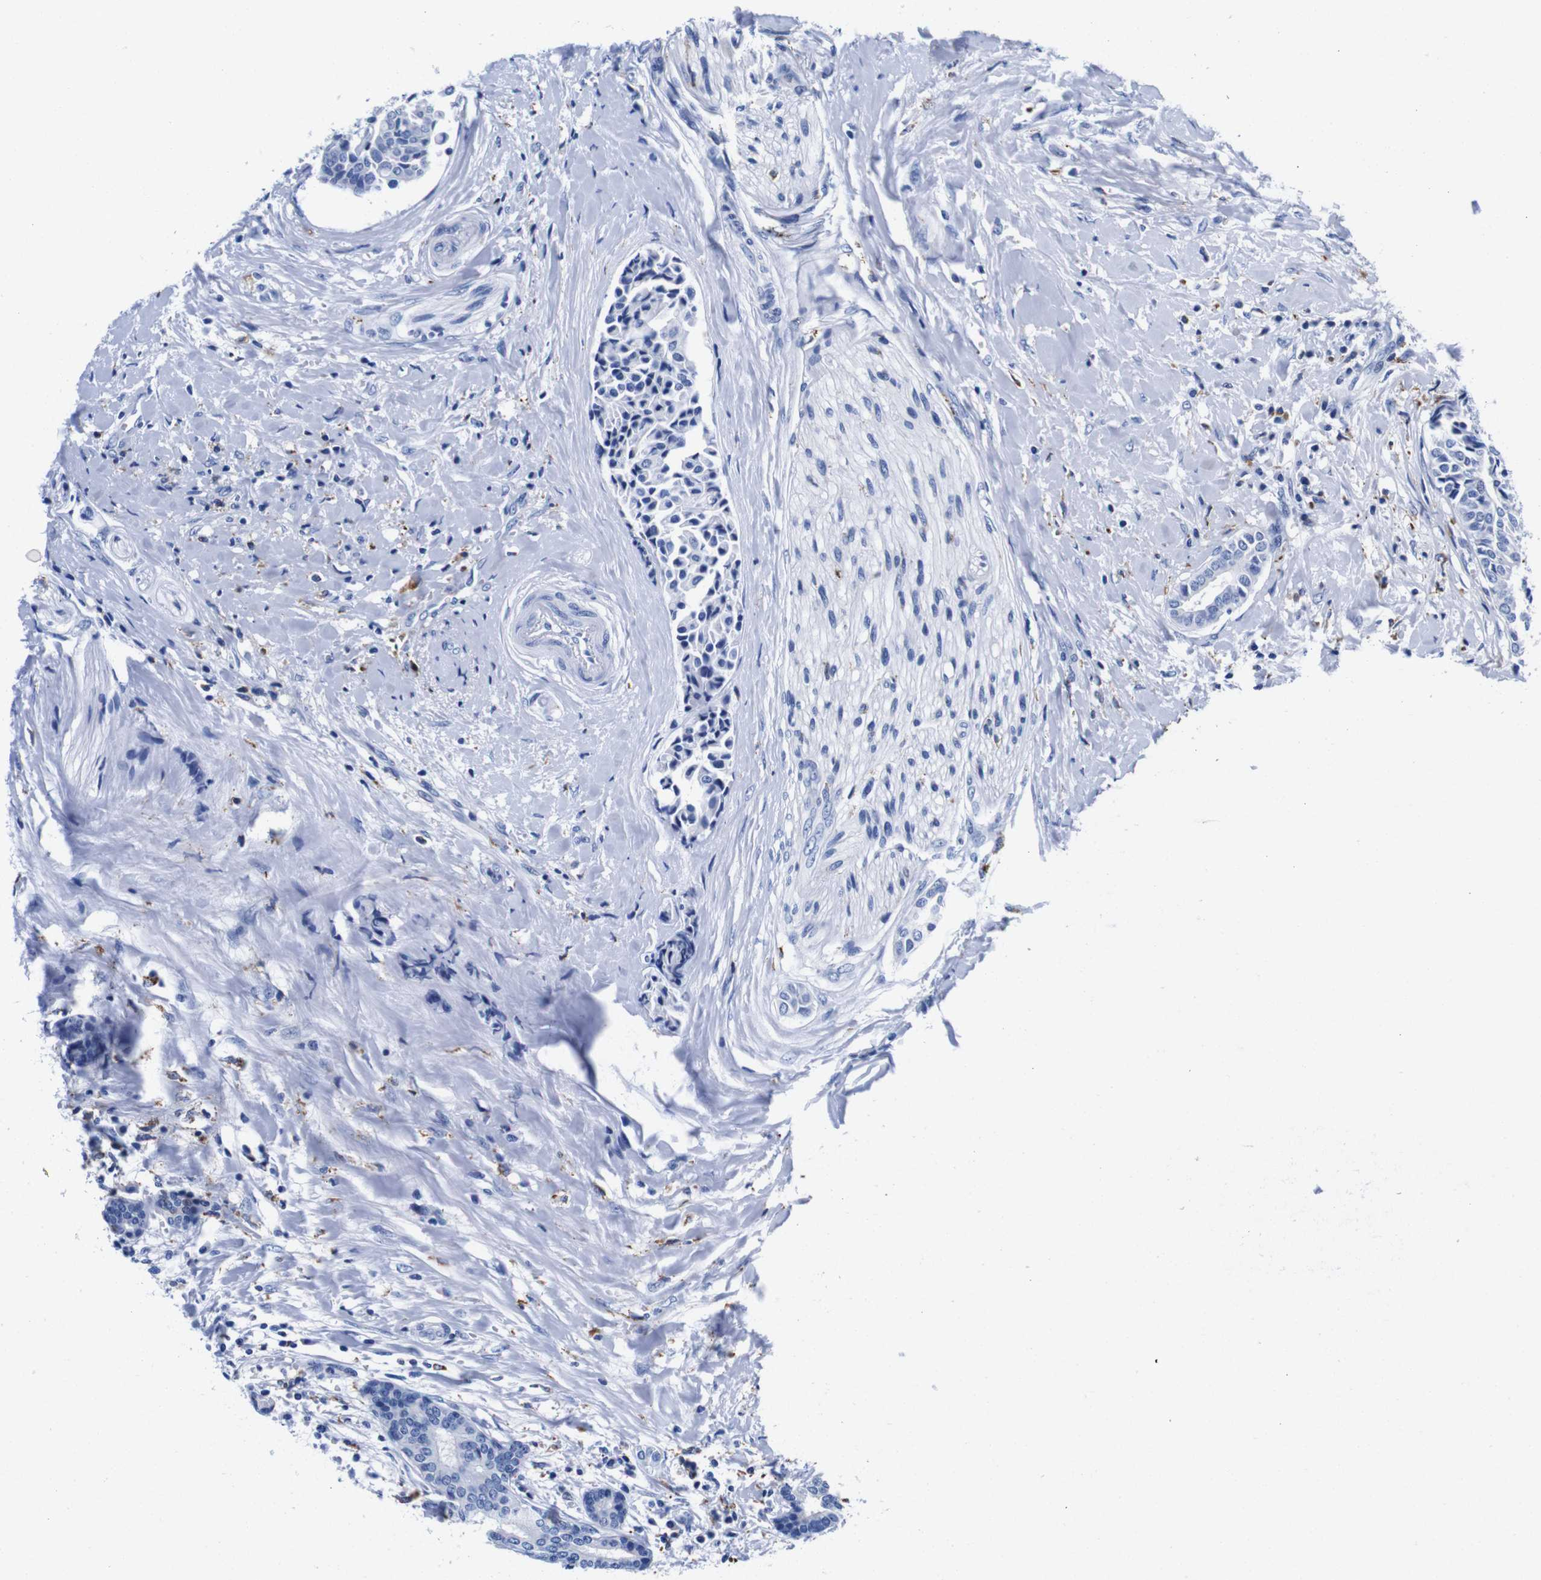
{"staining": {"intensity": "negative", "quantity": "none", "location": "none"}, "tissue": "head and neck cancer", "cell_type": "Tumor cells", "image_type": "cancer", "snomed": [{"axis": "morphology", "description": "Adenocarcinoma, NOS"}, {"axis": "topography", "description": "Salivary gland"}, {"axis": "topography", "description": "Head-Neck"}], "caption": "There is no significant positivity in tumor cells of head and neck cancer (adenocarcinoma). (Immunohistochemistry, brightfield microscopy, high magnification).", "gene": "HLA-DMB", "patient": {"sex": "female", "age": 59}}